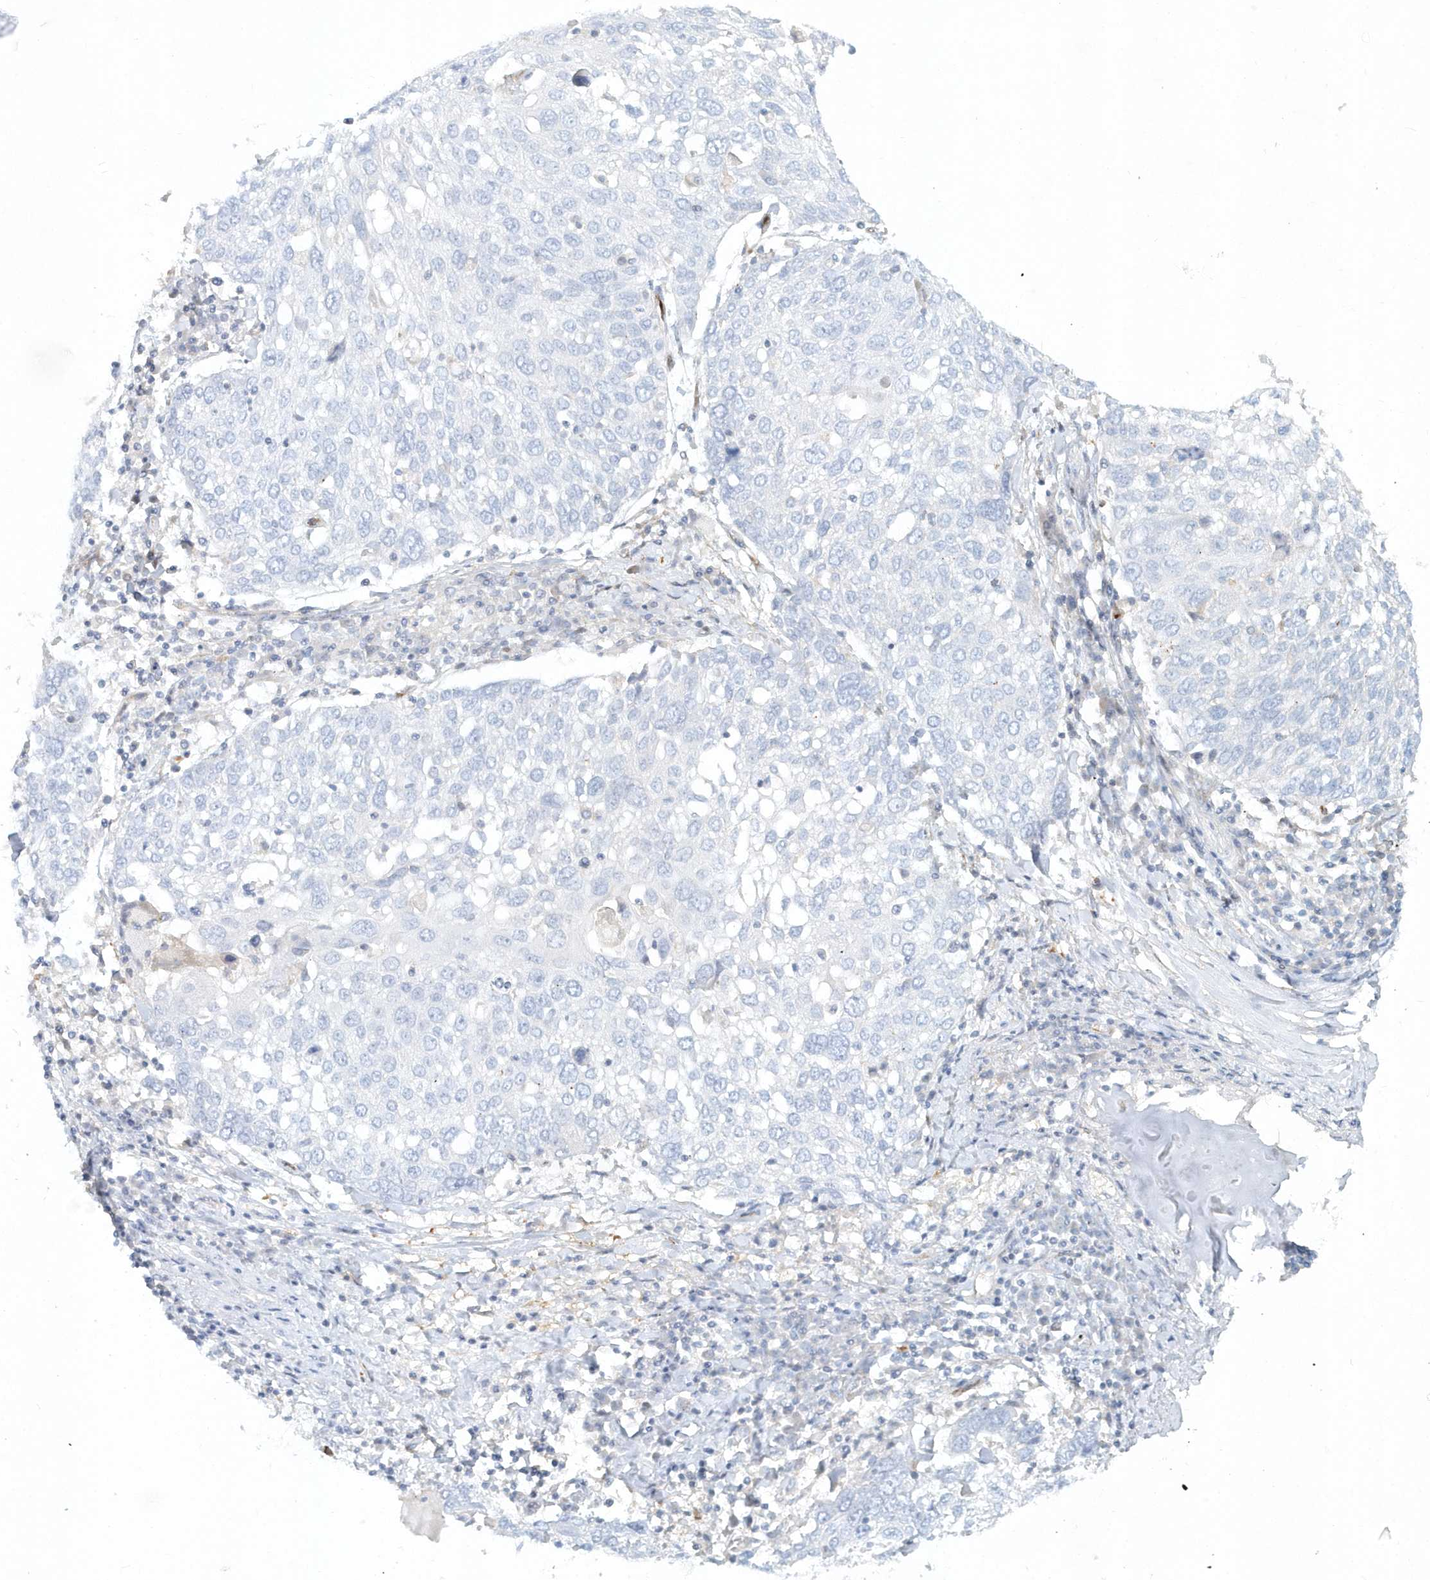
{"staining": {"intensity": "negative", "quantity": "none", "location": "none"}, "tissue": "lung cancer", "cell_type": "Tumor cells", "image_type": "cancer", "snomed": [{"axis": "morphology", "description": "Squamous cell carcinoma, NOS"}, {"axis": "topography", "description": "Lung"}], "caption": "High power microscopy micrograph of an IHC photomicrograph of squamous cell carcinoma (lung), revealing no significant staining in tumor cells.", "gene": "DNAH1", "patient": {"sex": "male", "age": 65}}